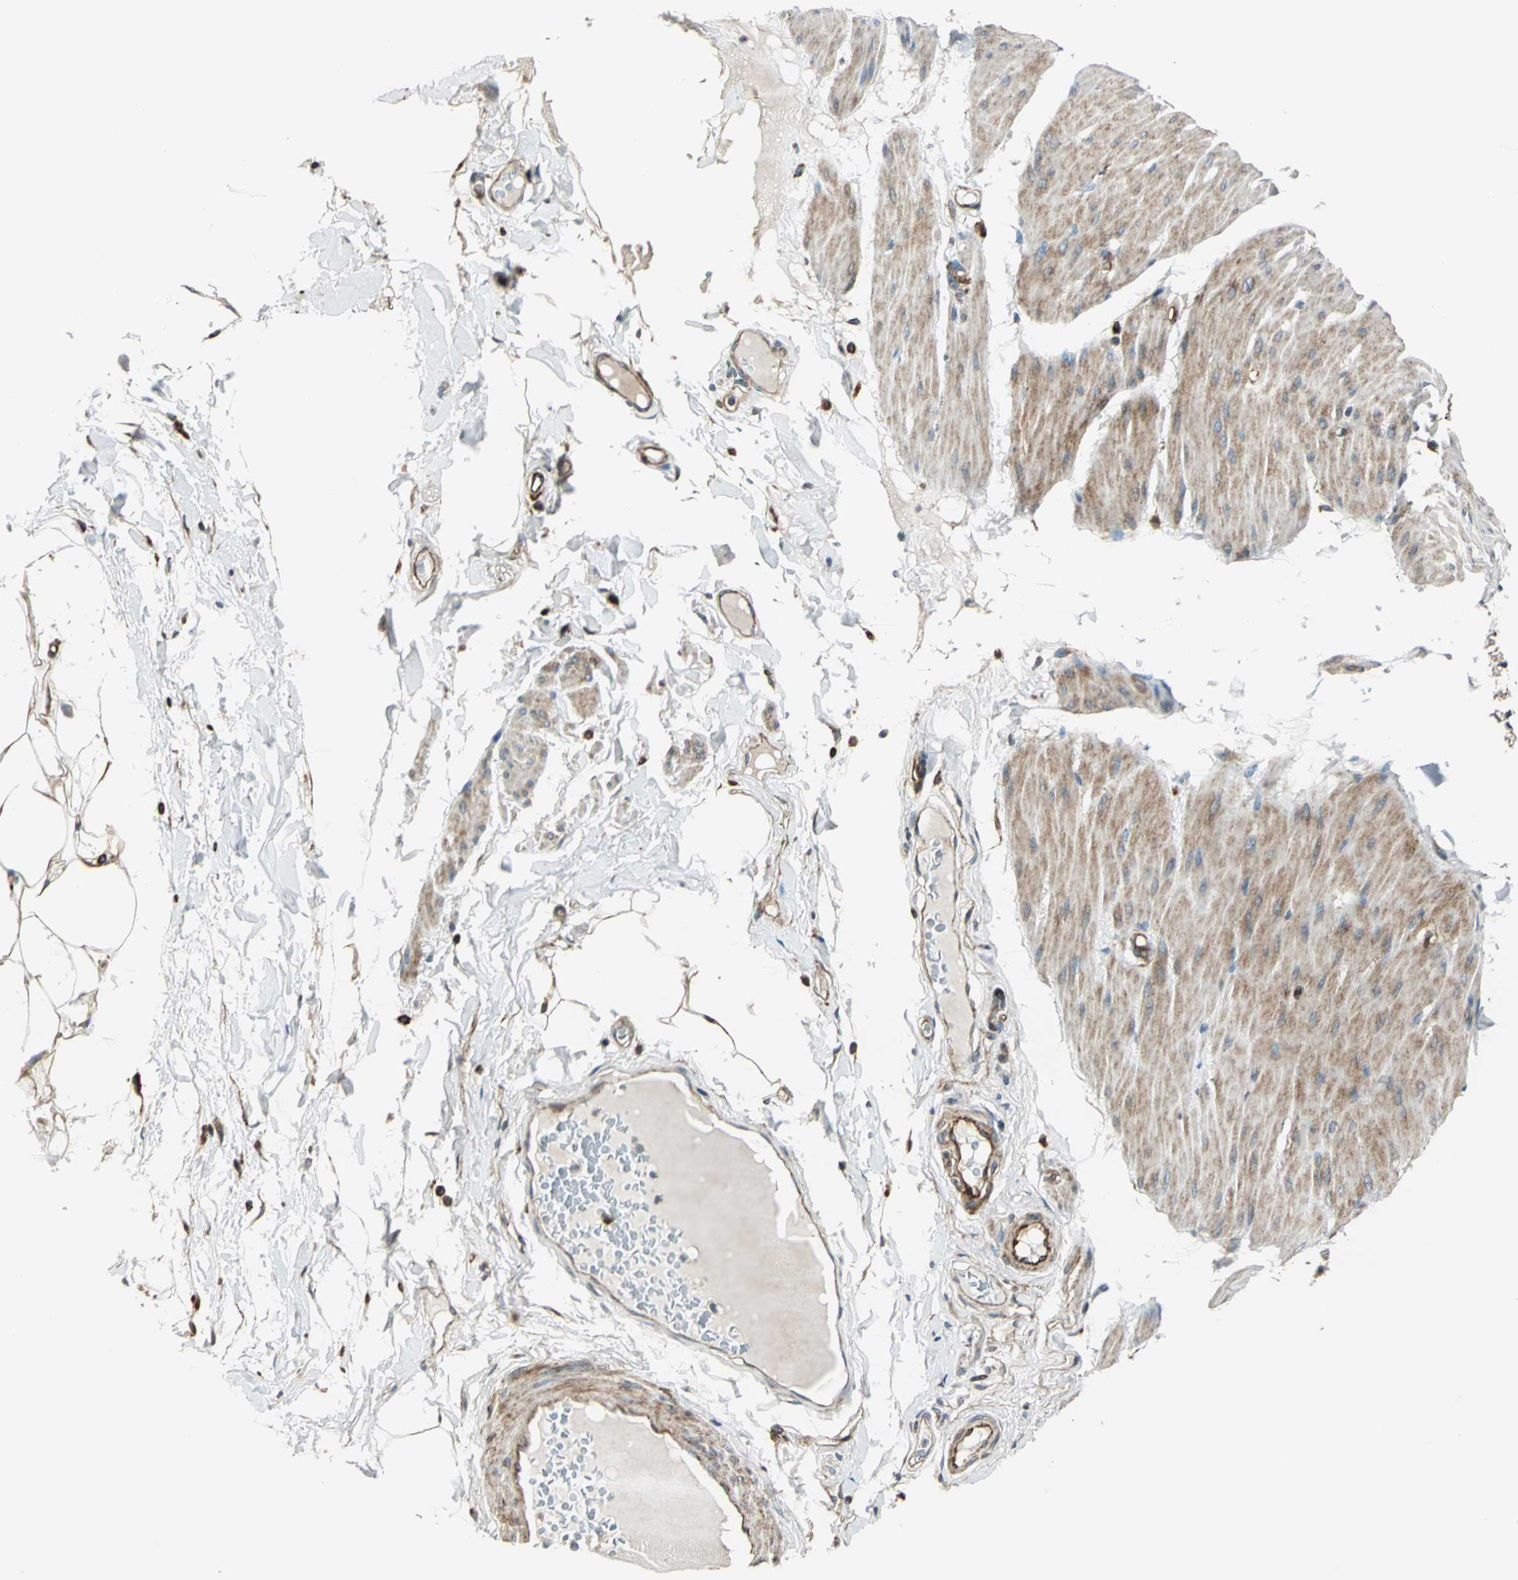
{"staining": {"intensity": "weak", "quantity": ">75%", "location": "cytoplasmic/membranous"}, "tissue": "smooth muscle", "cell_type": "Smooth muscle cells", "image_type": "normal", "snomed": [{"axis": "morphology", "description": "Normal tissue, NOS"}, {"axis": "topography", "description": "Smooth muscle"}, {"axis": "topography", "description": "Colon"}], "caption": "Normal smooth muscle displays weak cytoplasmic/membranous staining in about >75% of smooth muscle cells.", "gene": "HTATIP2", "patient": {"sex": "male", "age": 67}}